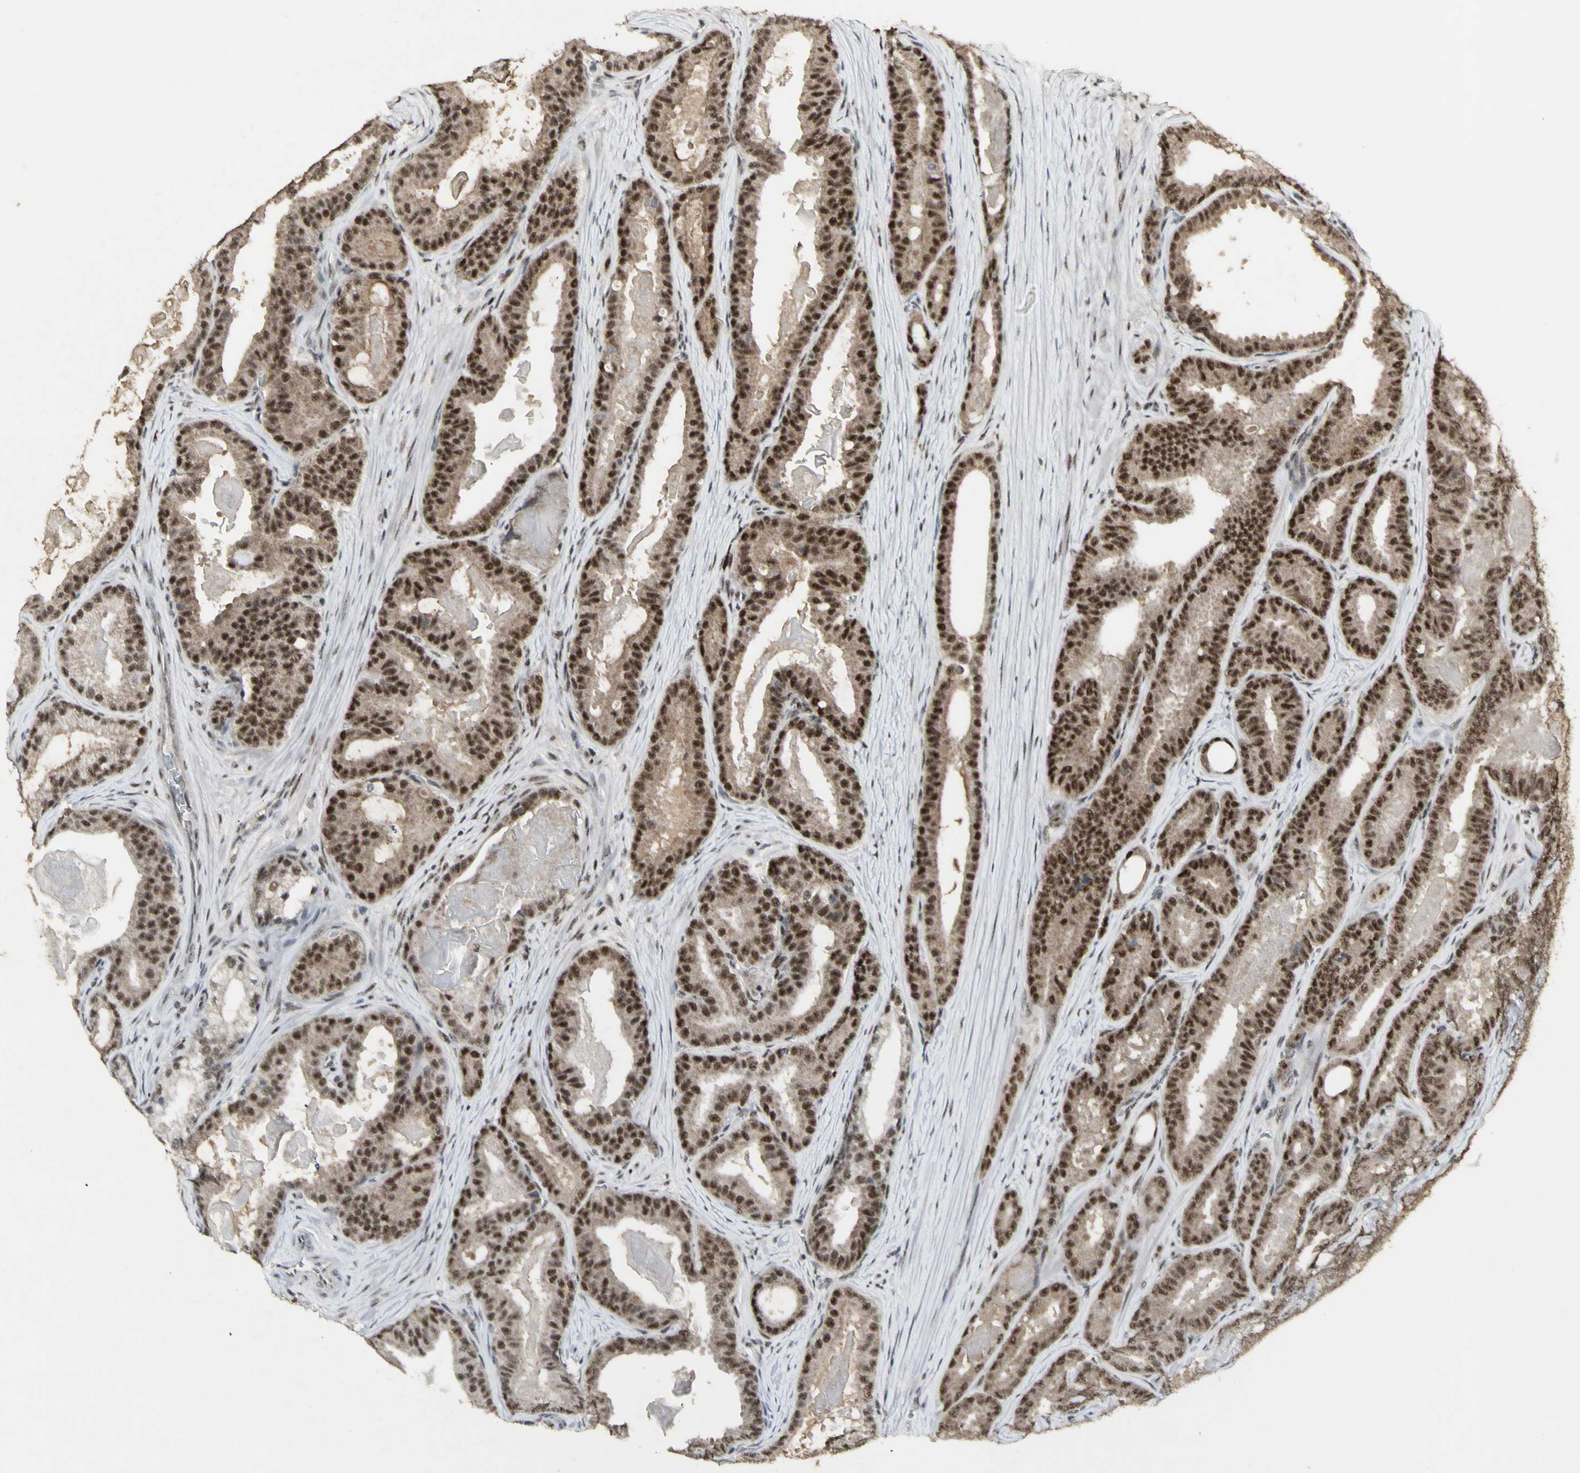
{"staining": {"intensity": "moderate", "quantity": ">75%", "location": "nuclear"}, "tissue": "prostate cancer", "cell_type": "Tumor cells", "image_type": "cancer", "snomed": [{"axis": "morphology", "description": "Adenocarcinoma, High grade"}, {"axis": "topography", "description": "Prostate"}], "caption": "The histopathology image displays immunohistochemical staining of prostate adenocarcinoma (high-grade). There is moderate nuclear expression is appreciated in approximately >75% of tumor cells.", "gene": "CCNT1", "patient": {"sex": "male", "age": 60}}